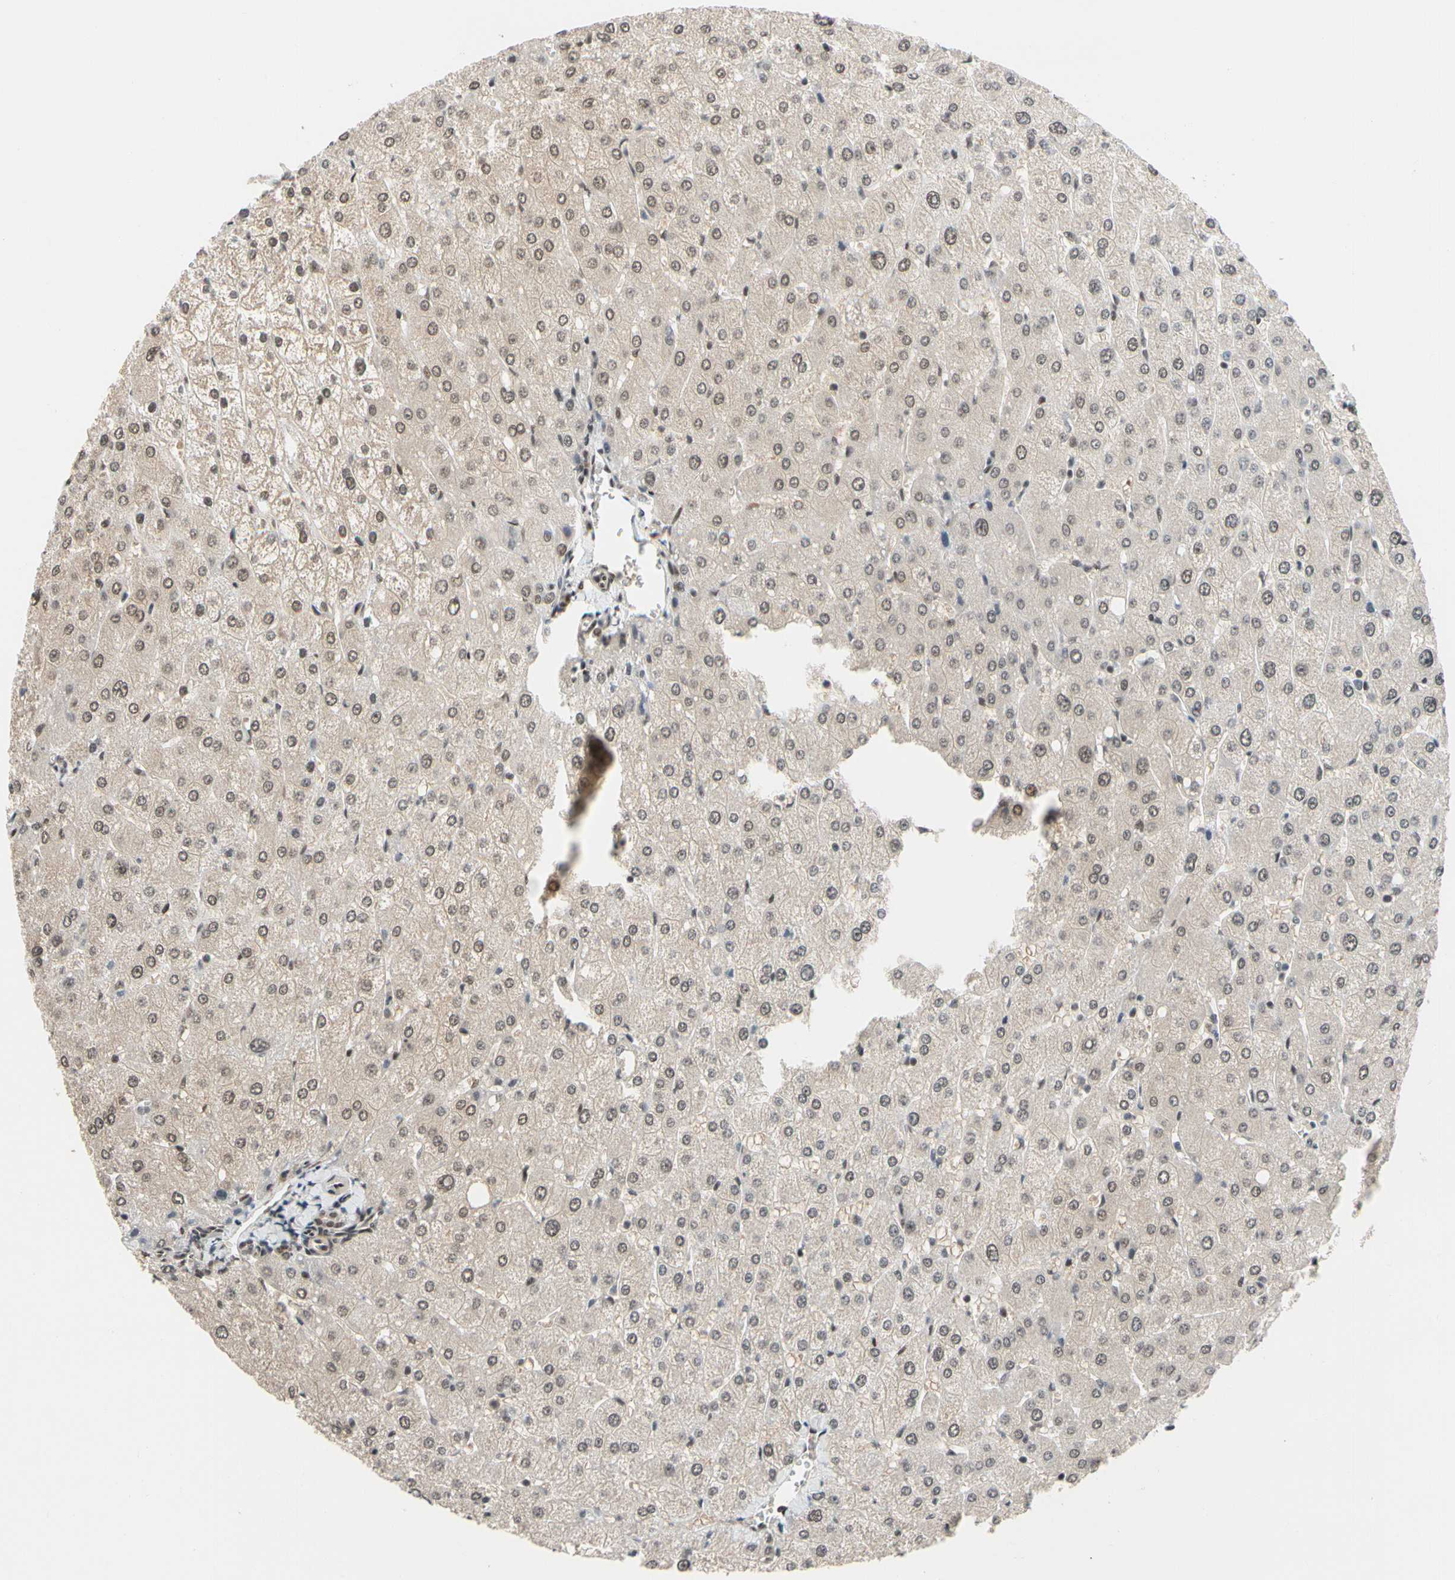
{"staining": {"intensity": "weak", "quantity": "<25%", "location": "nuclear"}, "tissue": "liver", "cell_type": "Cholangiocytes", "image_type": "normal", "snomed": [{"axis": "morphology", "description": "Normal tissue, NOS"}, {"axis": "topography", "description": "Liver"}], "caption": "High magnification brightfield microscopy of normal liver stained with DAB (3,3'-diaminobenzidine) (brown) and counterstained with hematoxylin (blue): cholangiocytes show no significant positivity.", "gene": "TAF4", "patient": {"sex": "male", "age": 55}}